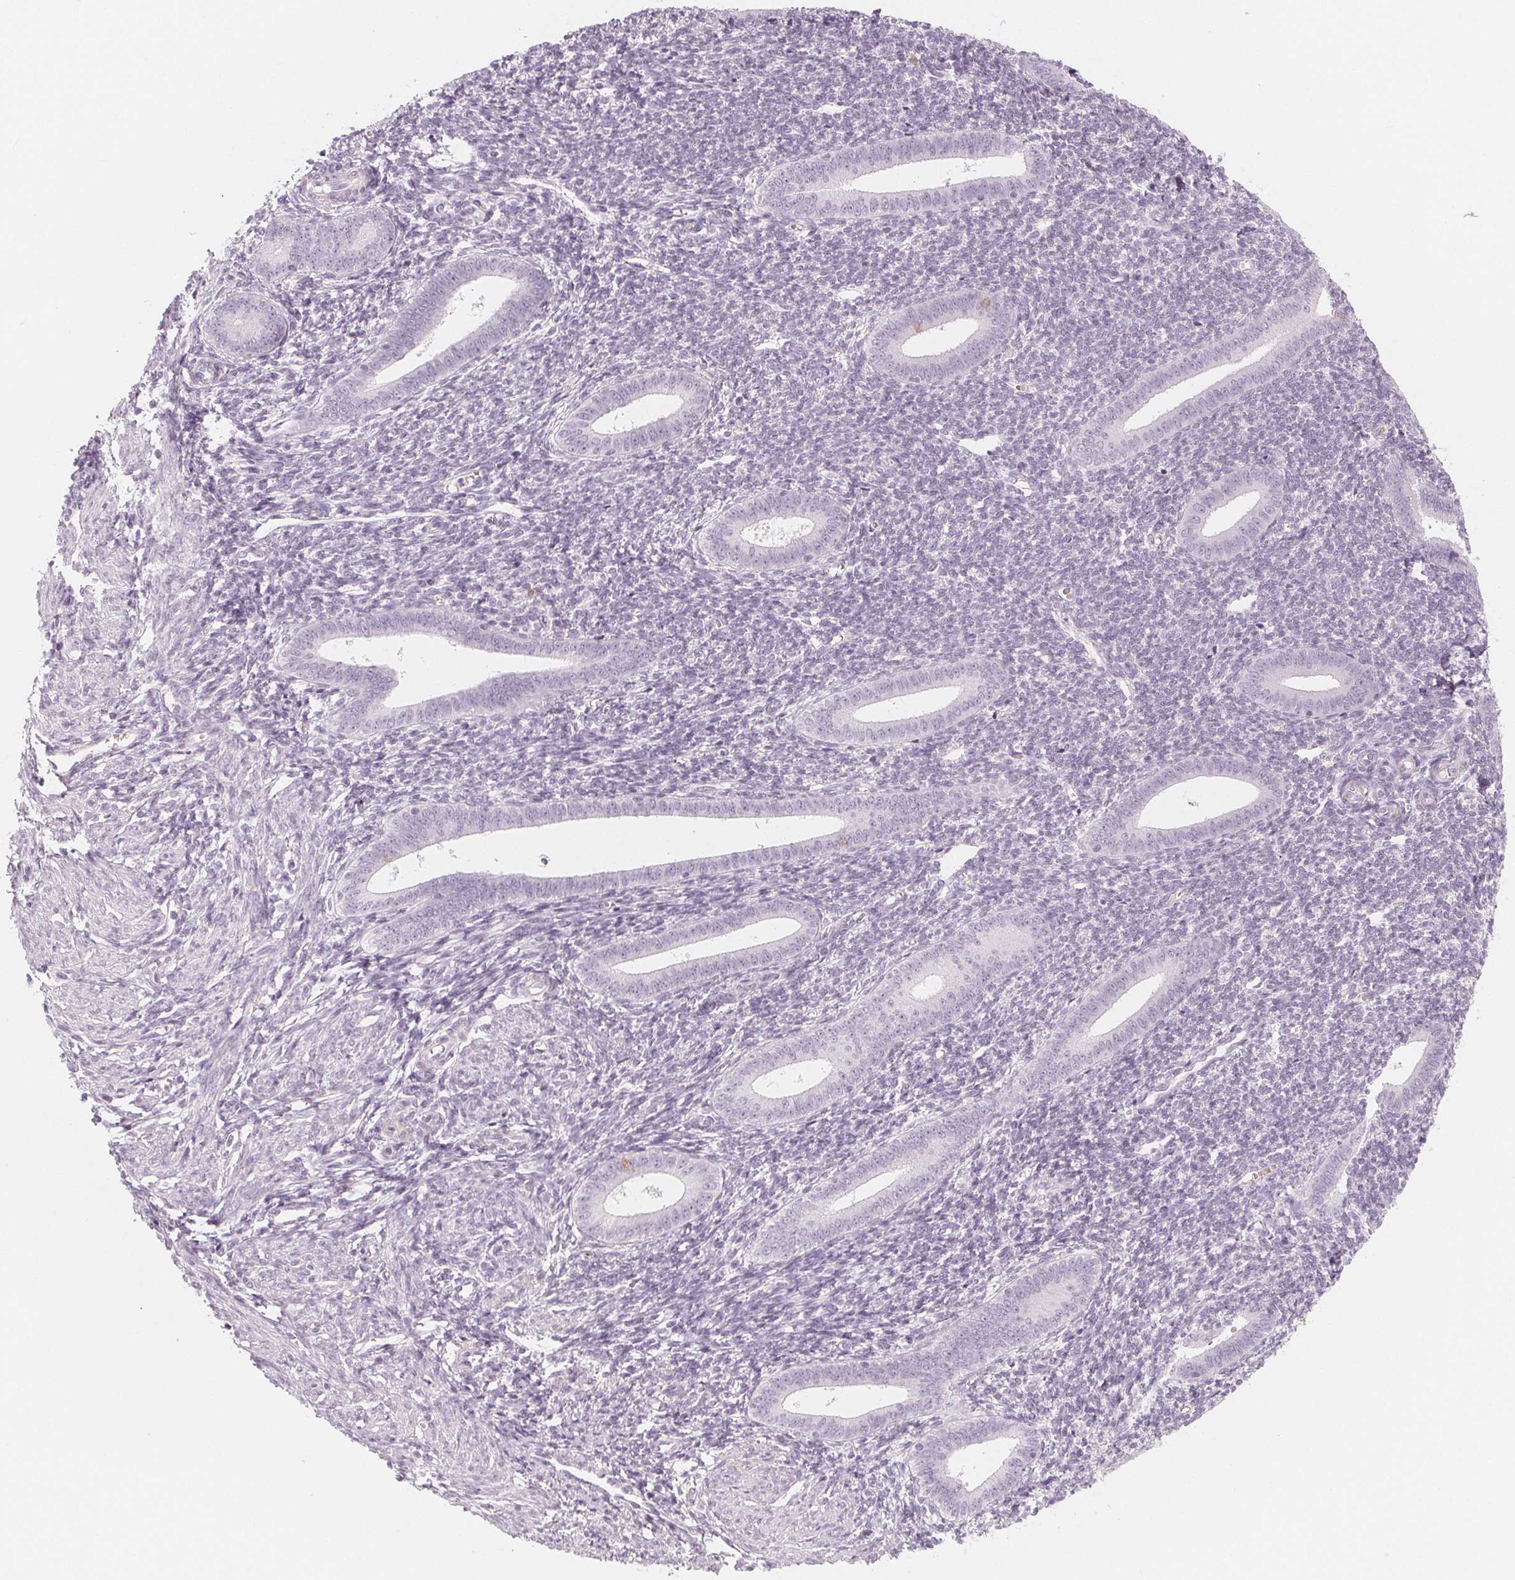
{"staining": {"intensity": "negative", "quantity": "none", "location": "none"}, "tissue": "endometrium", "cell_type": "Cells in endometrial stroma", "image_type": "normal", "snomed": [{"axis": "morphology", "description": "Normal tissue, NOS"}, {"axis": "topography", "description": "Endometrium"}], "caption": "Photomicrograph shows no protein staining in cells in endometrial stroma of normal endometrium.", "gene": "MAP1A", "patient": {"sex": "female", "age": 25}}